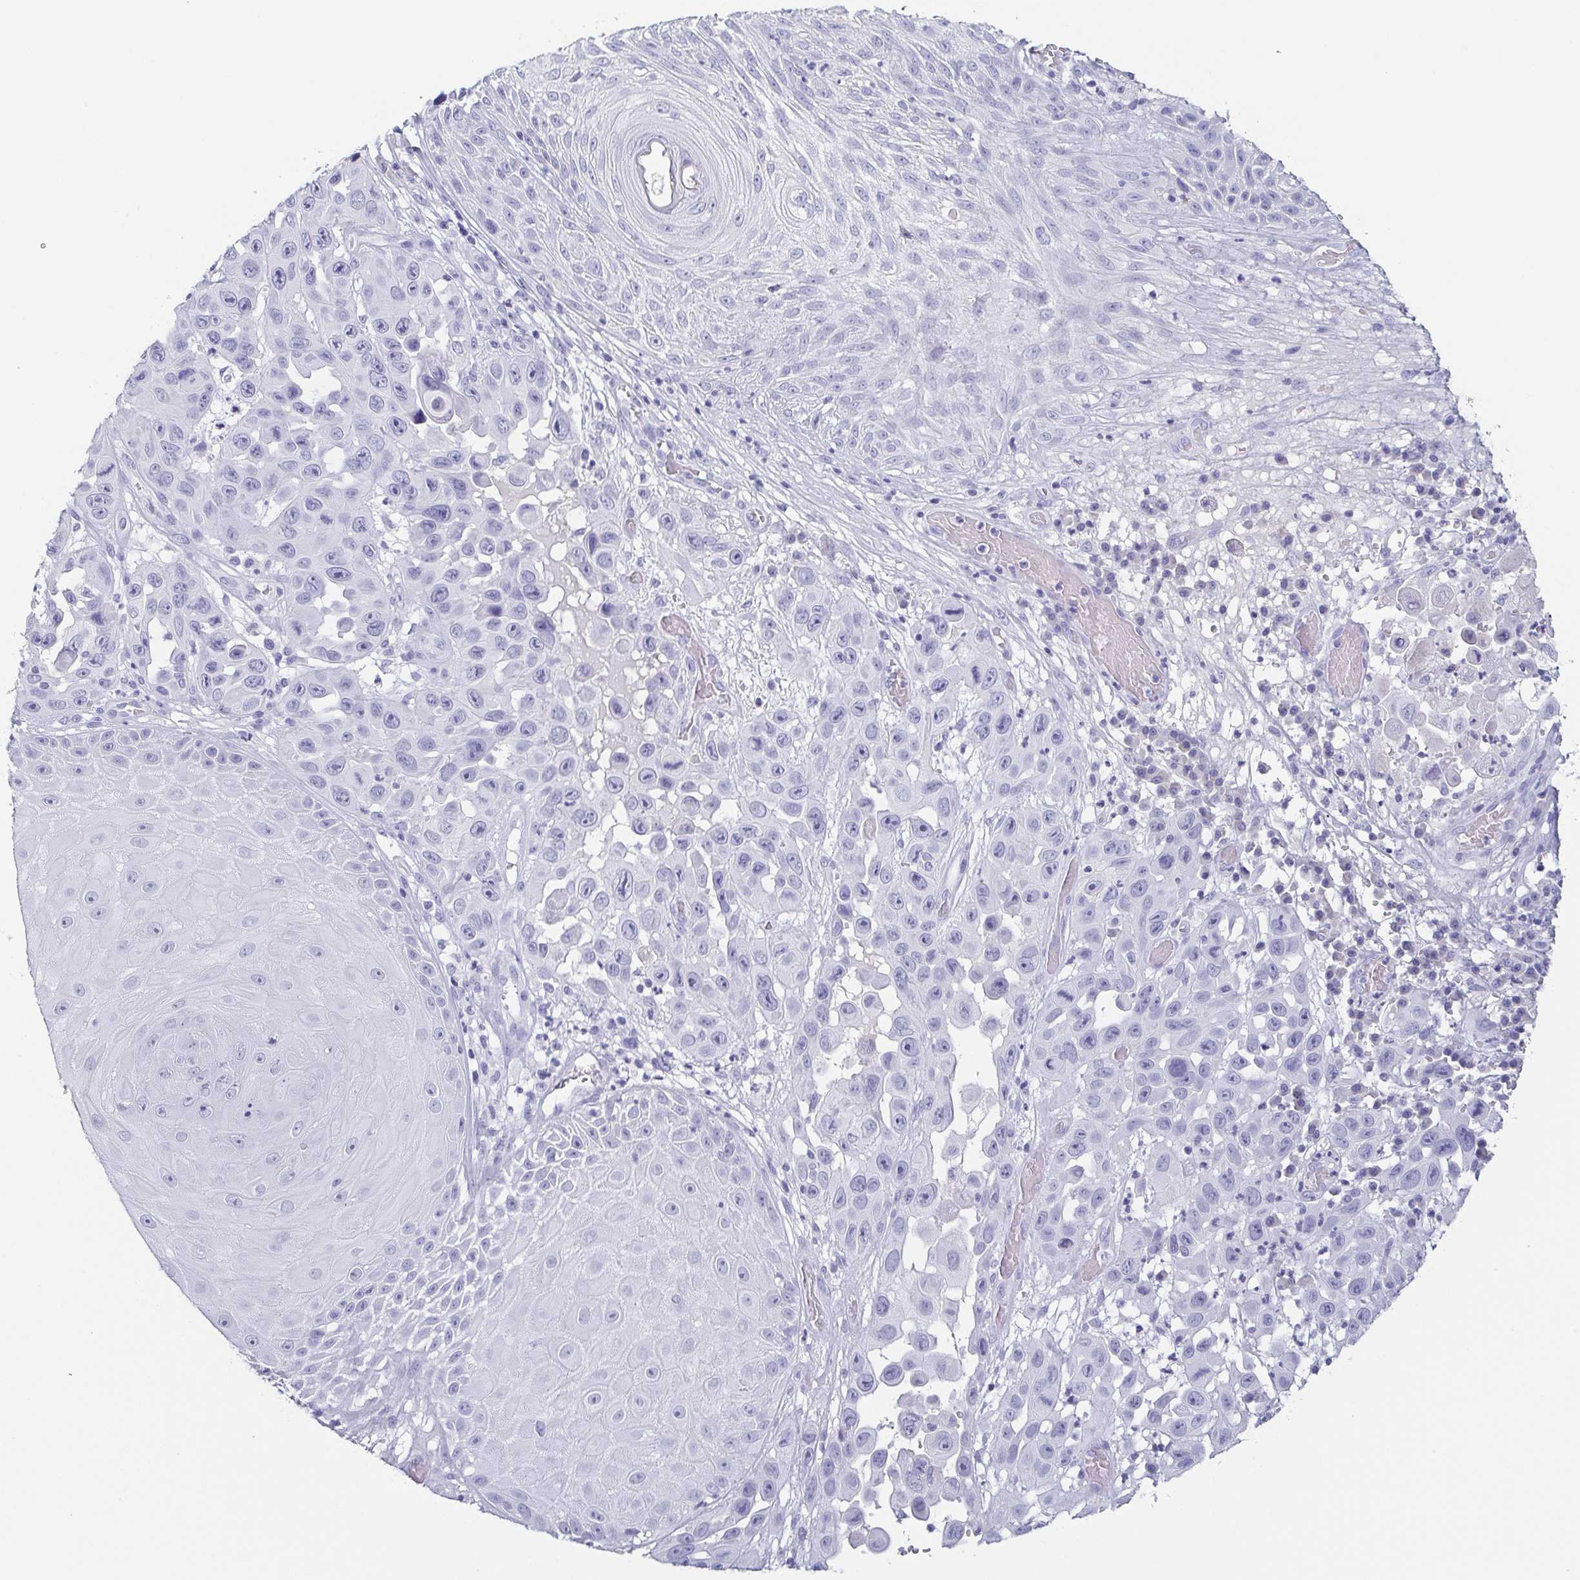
{"staining": {"intensity": "negative", "quantity": "none", "location": "none"}, "tissue": "skin cancer", "cell_type": "Tumor cells", "image_type": "cancer", "snomed": [{"axis": "morphology", "description": "Squamous cell carcinoma, NOS"}, {"axis": "topography", "description": "Skin"}], "caption": "This is an immunohistochemistry (IHC) photomicrograph of human skin squamous cell carcinoma. There is no positivity in tumor cells.", "gene": "ITLN1", "patient": {"sex": "male", "age": 81}}